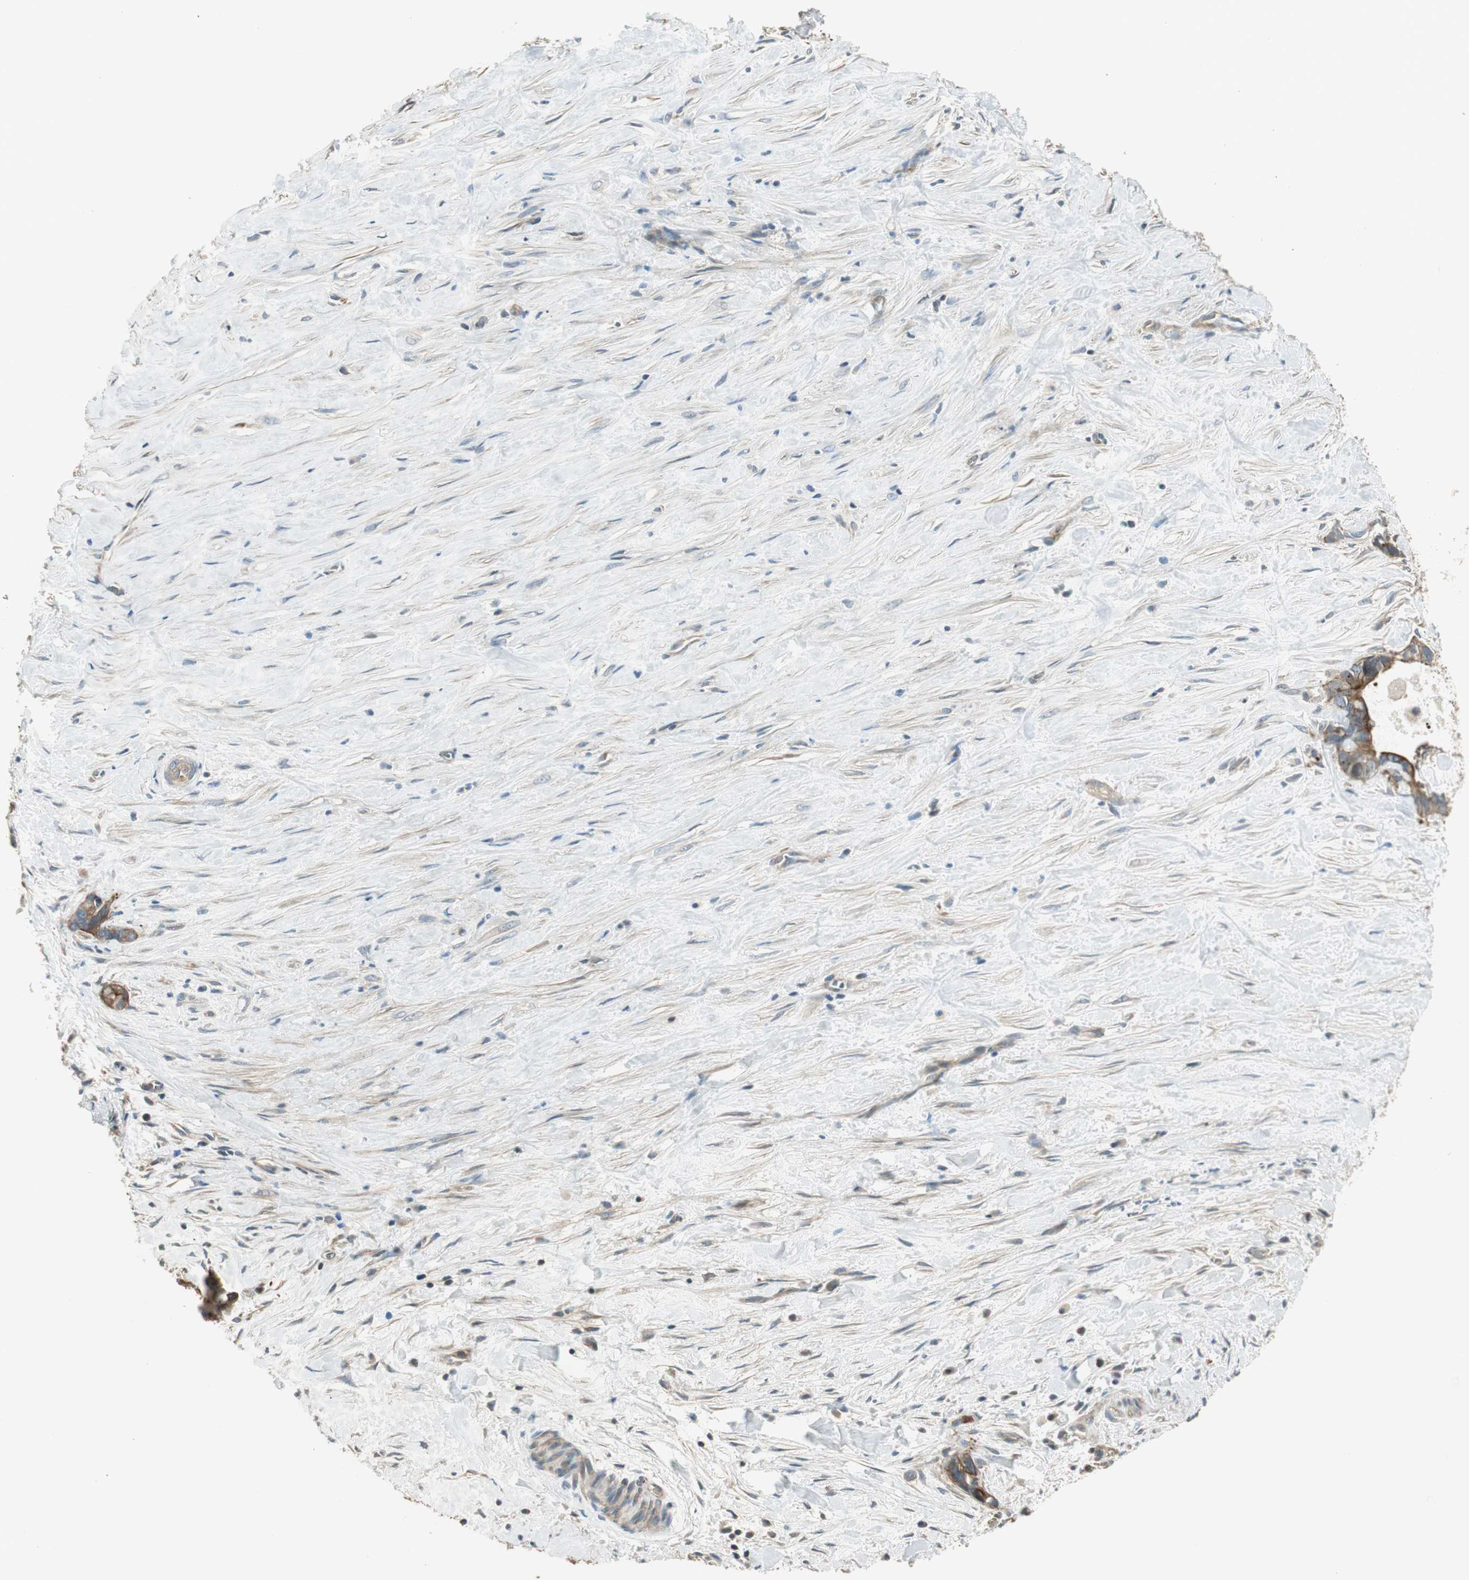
{"staining": {"intensity": "strong", "quantity": ">75%", "location": "cytoplasmic/membranous"}, "tissue": "liver cancer", "cell_type": "Tumor cells", "image_type": "cancer", "snomed": [{"axis": "morphology", "description": "Cholangiocarcinoma"}, {"axis": "topography", "description": "Liver"}], "caption": "The immunohistochemical stain shows strong cytoplasmic/membranous staining in tumor cells of cholangiocarcinoma (liver) tissue.", "gene": "PFDN5", "patient": {"sex": "female", "age": 55}}